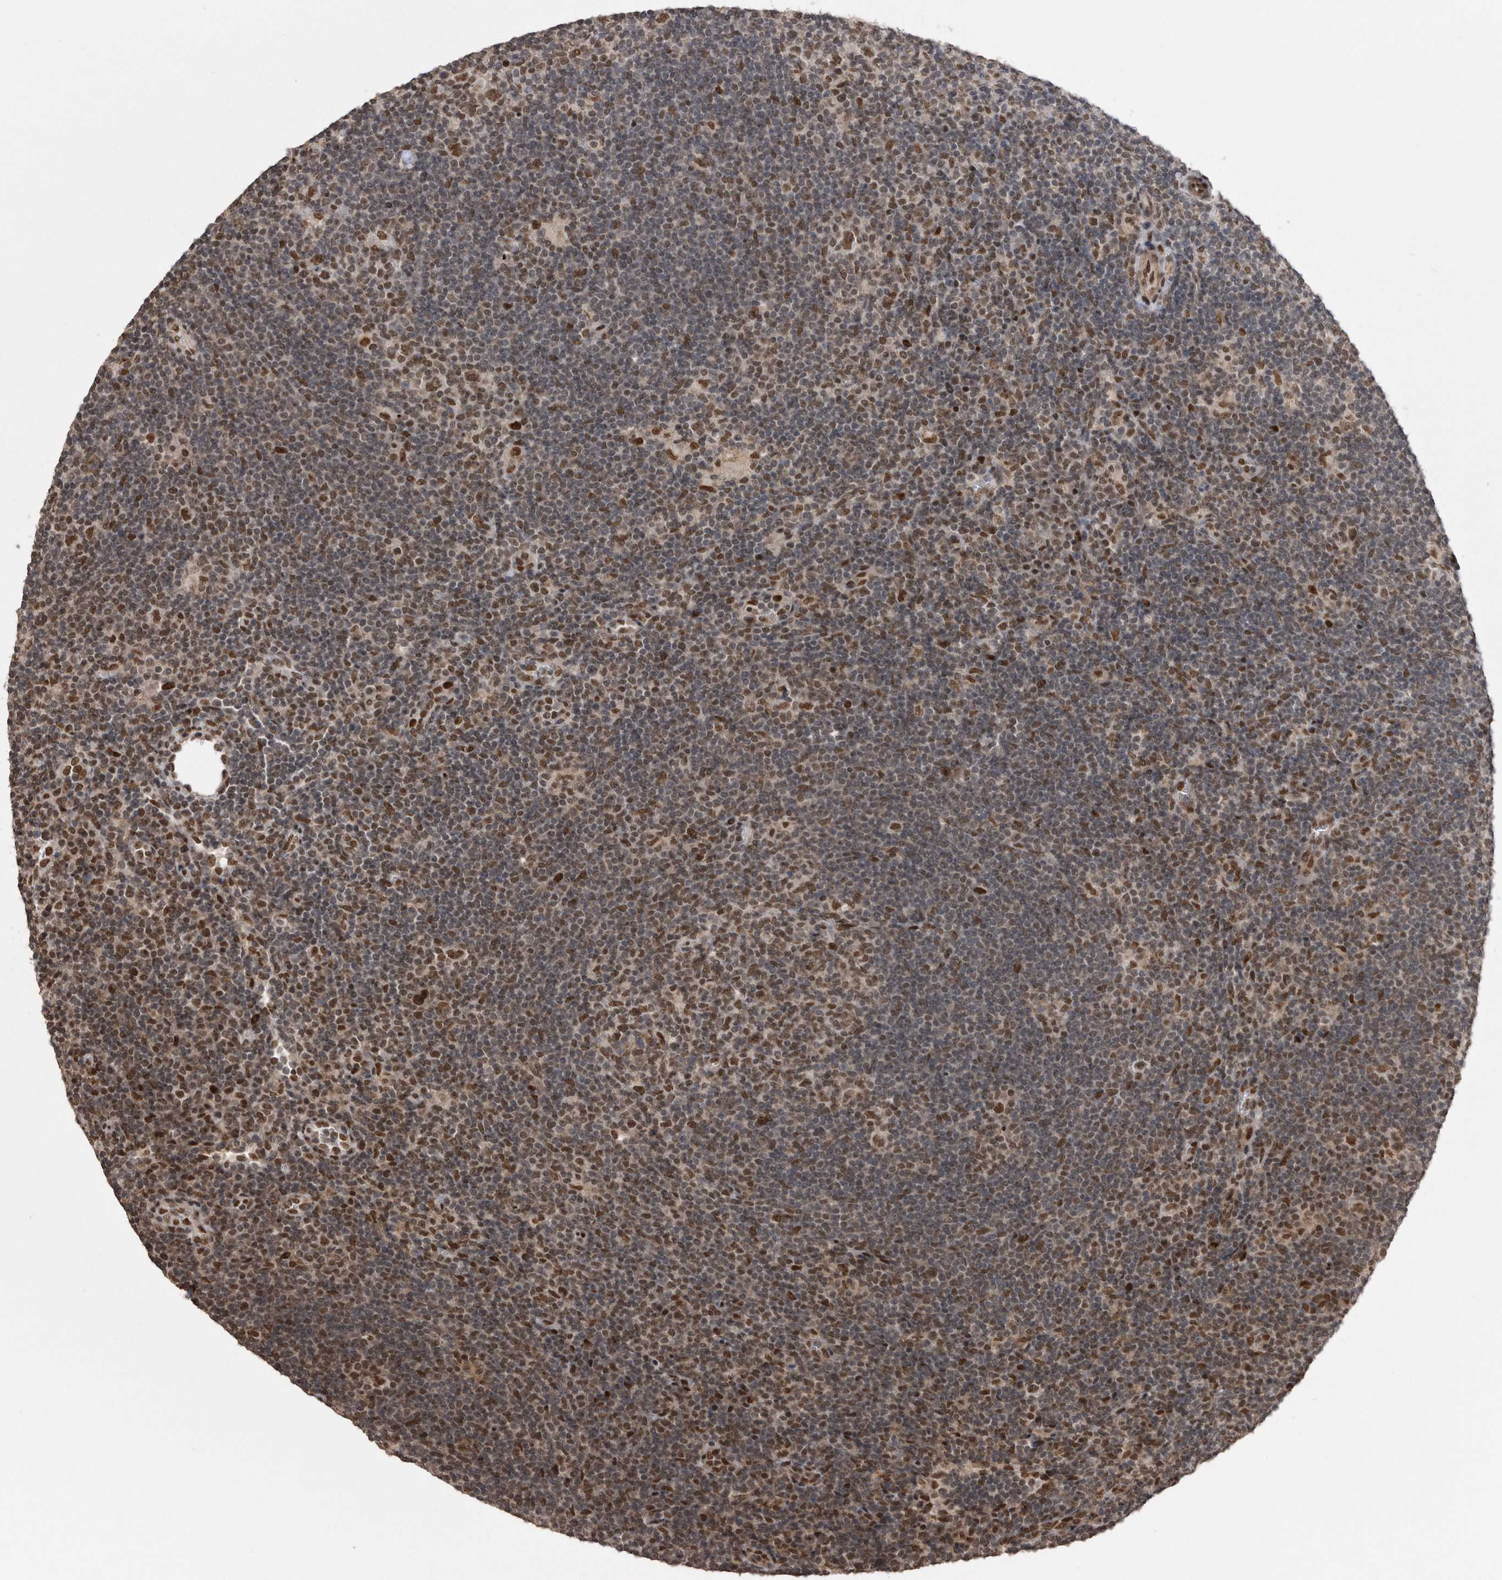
{"staining": {"intensity": "strong", "quantity": ">75%", "location": "nuclear"}, "tissue": "lymphoma", "cell_type": "Tumor cells", "image_type": "cancer", "snomed": [{"axis": "morphology", "description": "Hodgkin's disease, NOS"}, {"axis": "topography", "description": "Lymph node"}], "caption": "Immunohistochemistry (DAB) staining of lymphoma demonstrates strong nuclear protein expression in about >75% of tumor cells.", "gene": "TDRD3", "patient": {"sex": "female", "age": 57}}